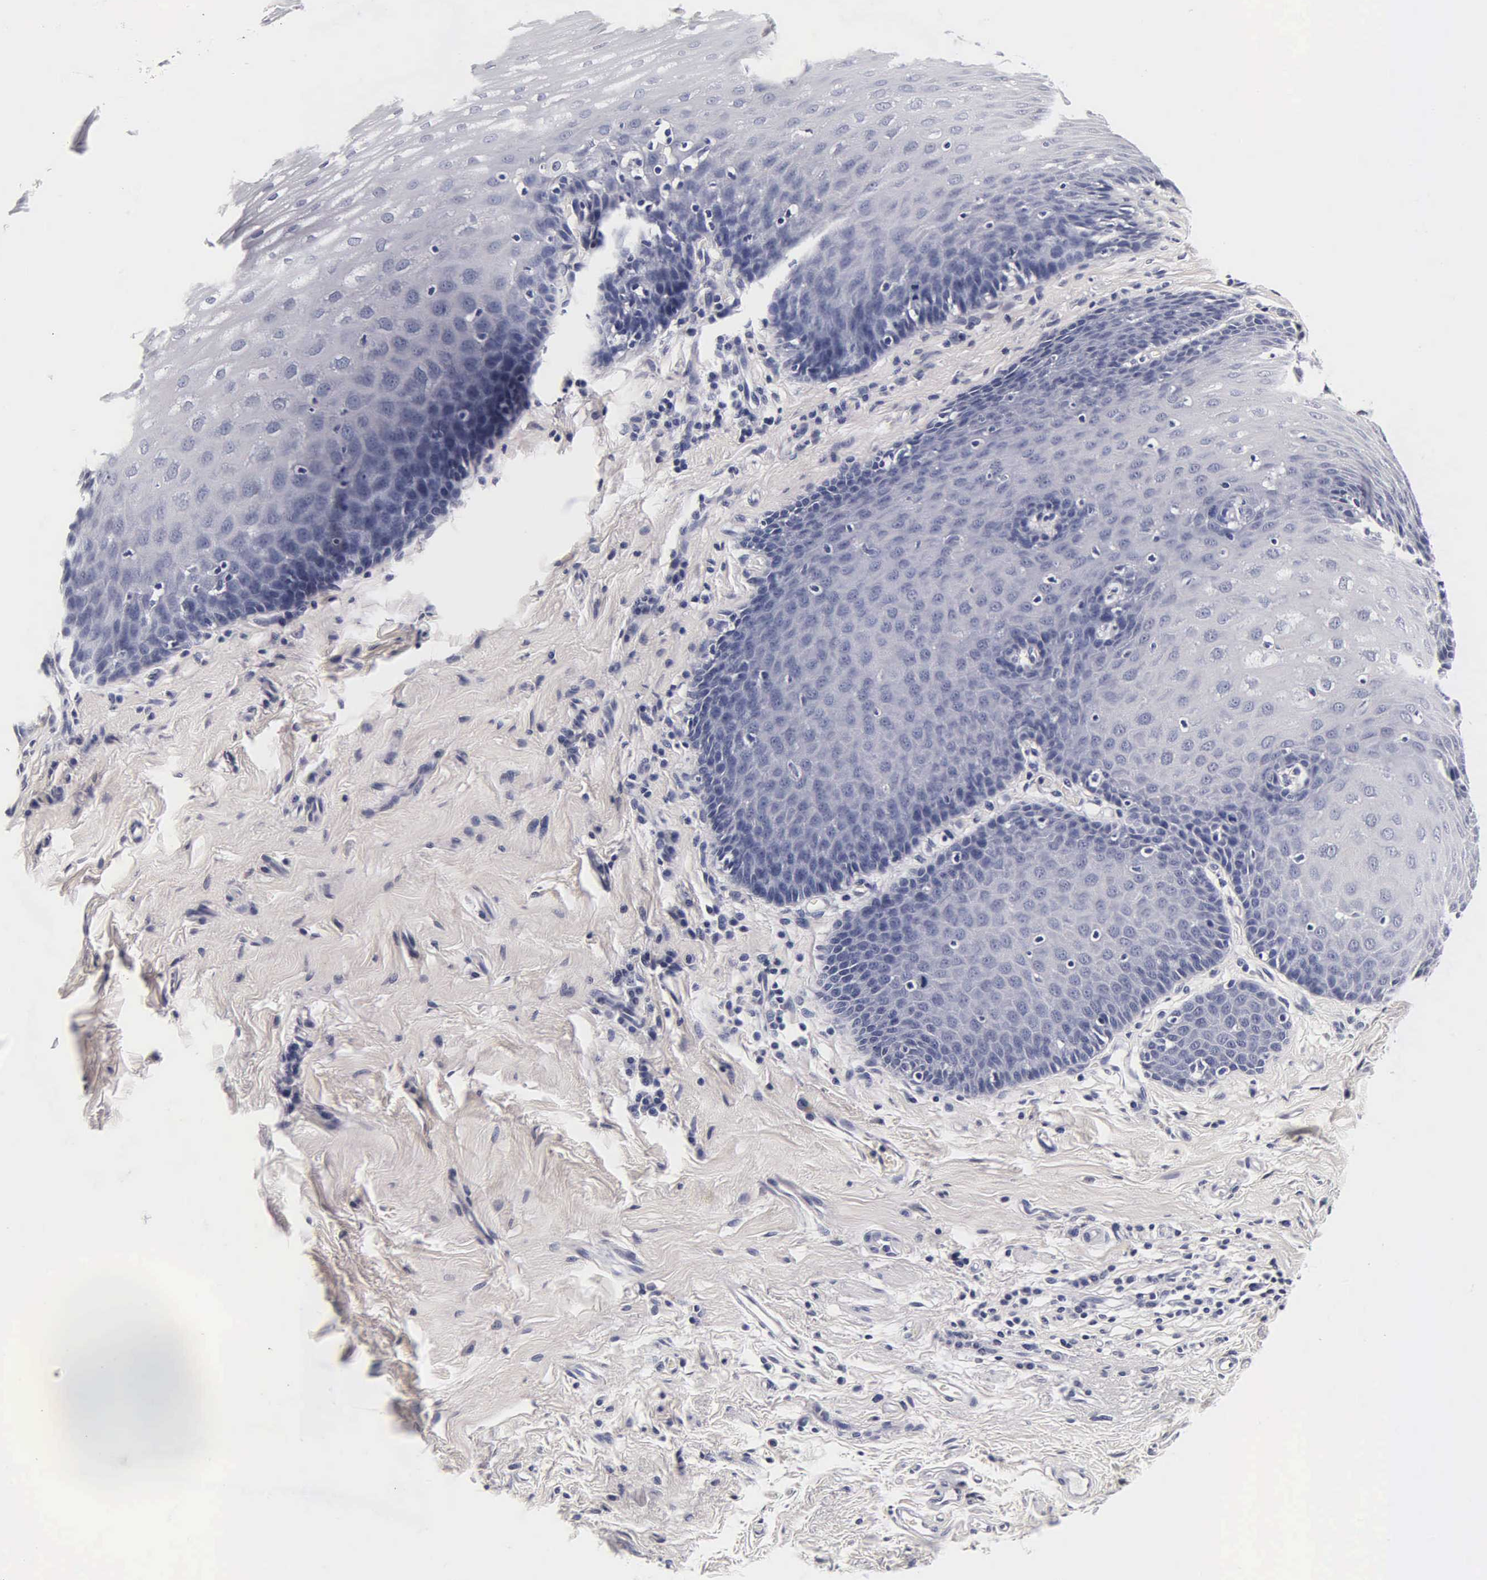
{"staining": {"intensity": "negative", "quantity": "none", "location": "none"}, "tissue": "esophagus", "cell_type": "Squamous epithelial cells", "image_type": "normal", "snomed": [{"axis": "morphology", "description": "Normal tissue, NOS"}, {"axis": "topography", "description": "Esophagus"}], "caption": "IHC histopathology image of benign esophagus: esophagus stained with DAB (3,3'-diaminobenzidine) reveals no significant protein staining in squamous epithelial cells.", "gene": "ACP3", "patient": {"sex": "male", "age": 70}}